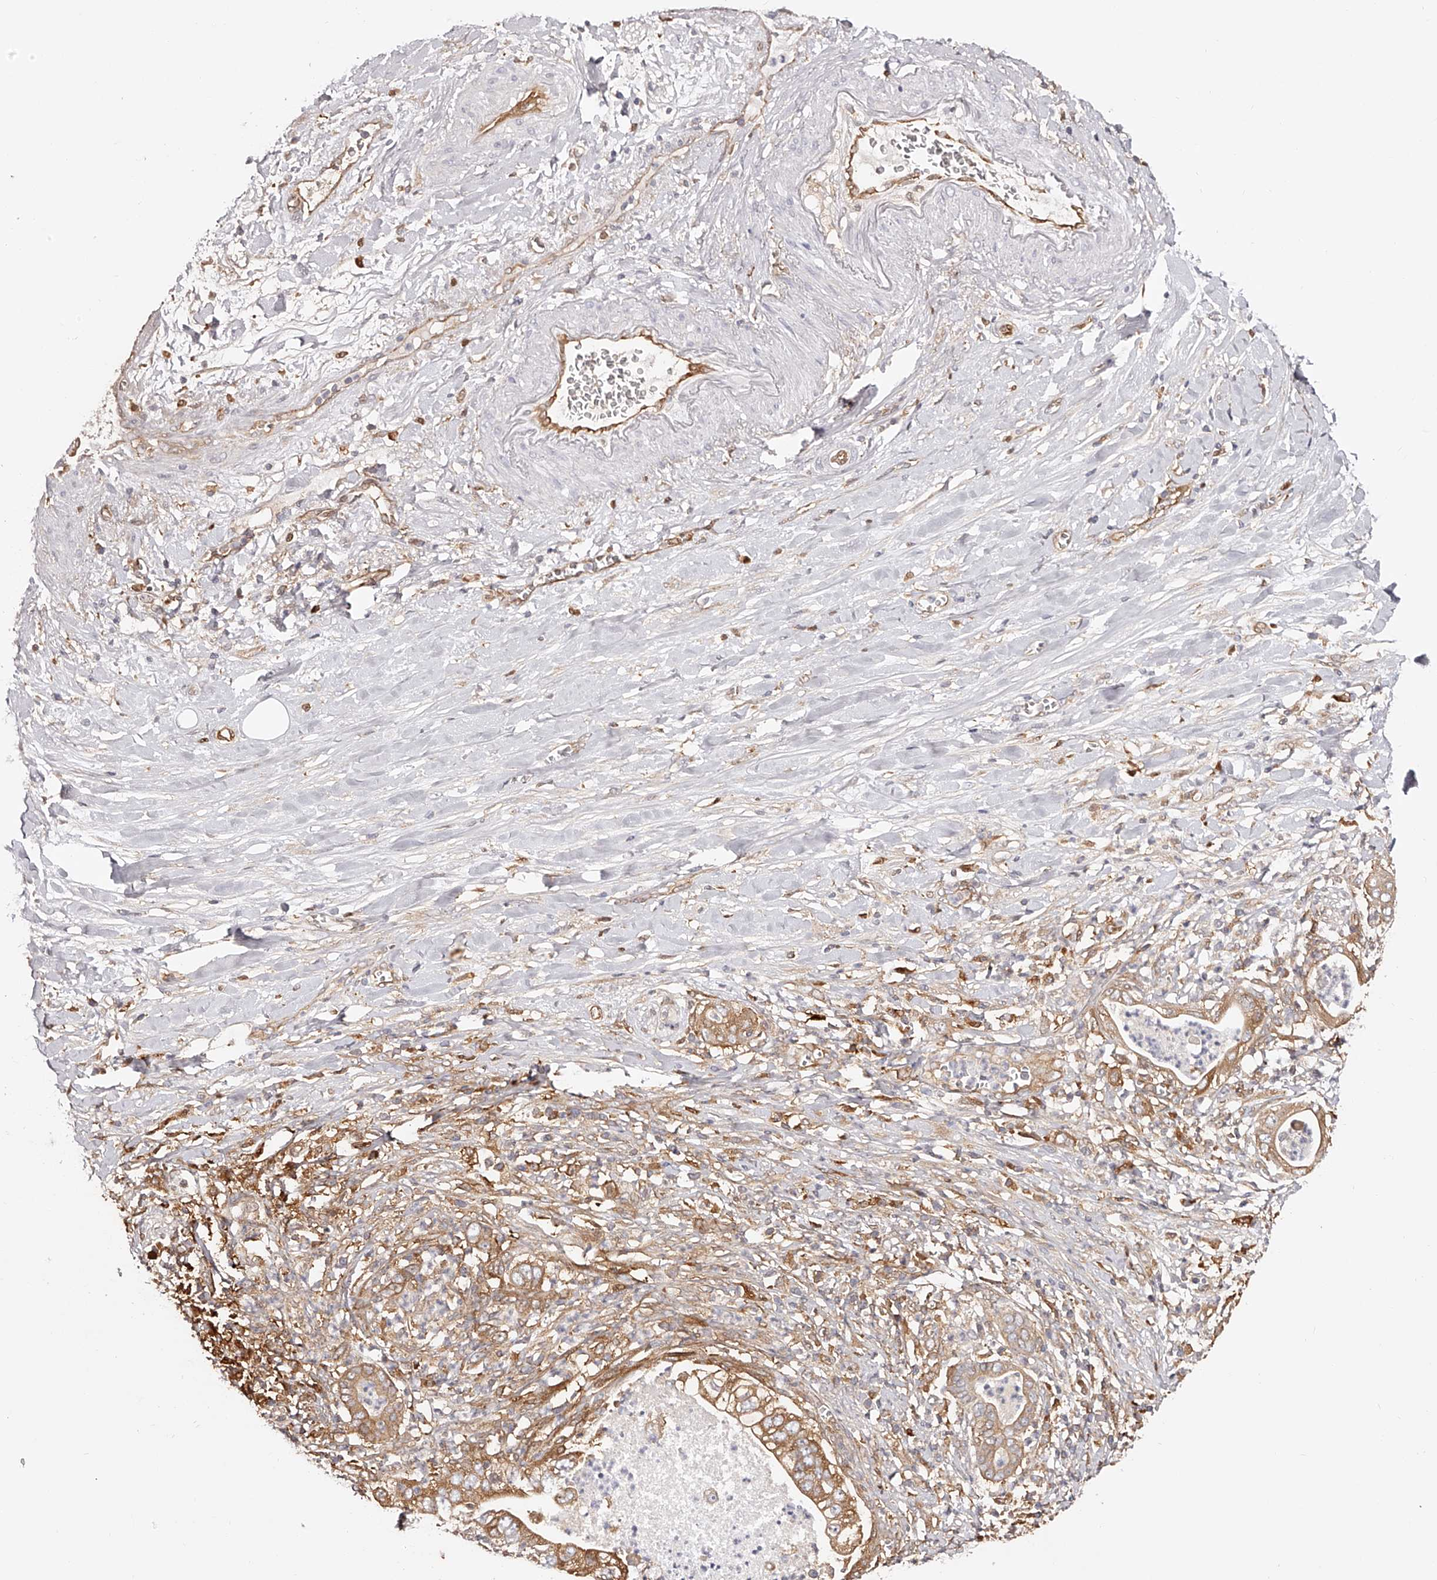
{"staining": {"intensity": "moderate", "quantity": ">75%", "location": "cytoplasmic/membranous"}, "tissue": "pancreatic cancer", "cell_type": "Tumor cells", "image_type": "cancer", "snomed": [{"axis": "morphology", "description": "Adenocarcinoma, NOS"}, {"axis": "topography", "description": "Pancreas"}], "caption": "Immunohistochemical staining of pancreatic cancer displays medium levels of moderate cytoplasmic/membranous protein positivity in about >75% of tumor cells.", "gene": "LAP3", "patient": {"sex": "female", "age": 78}}